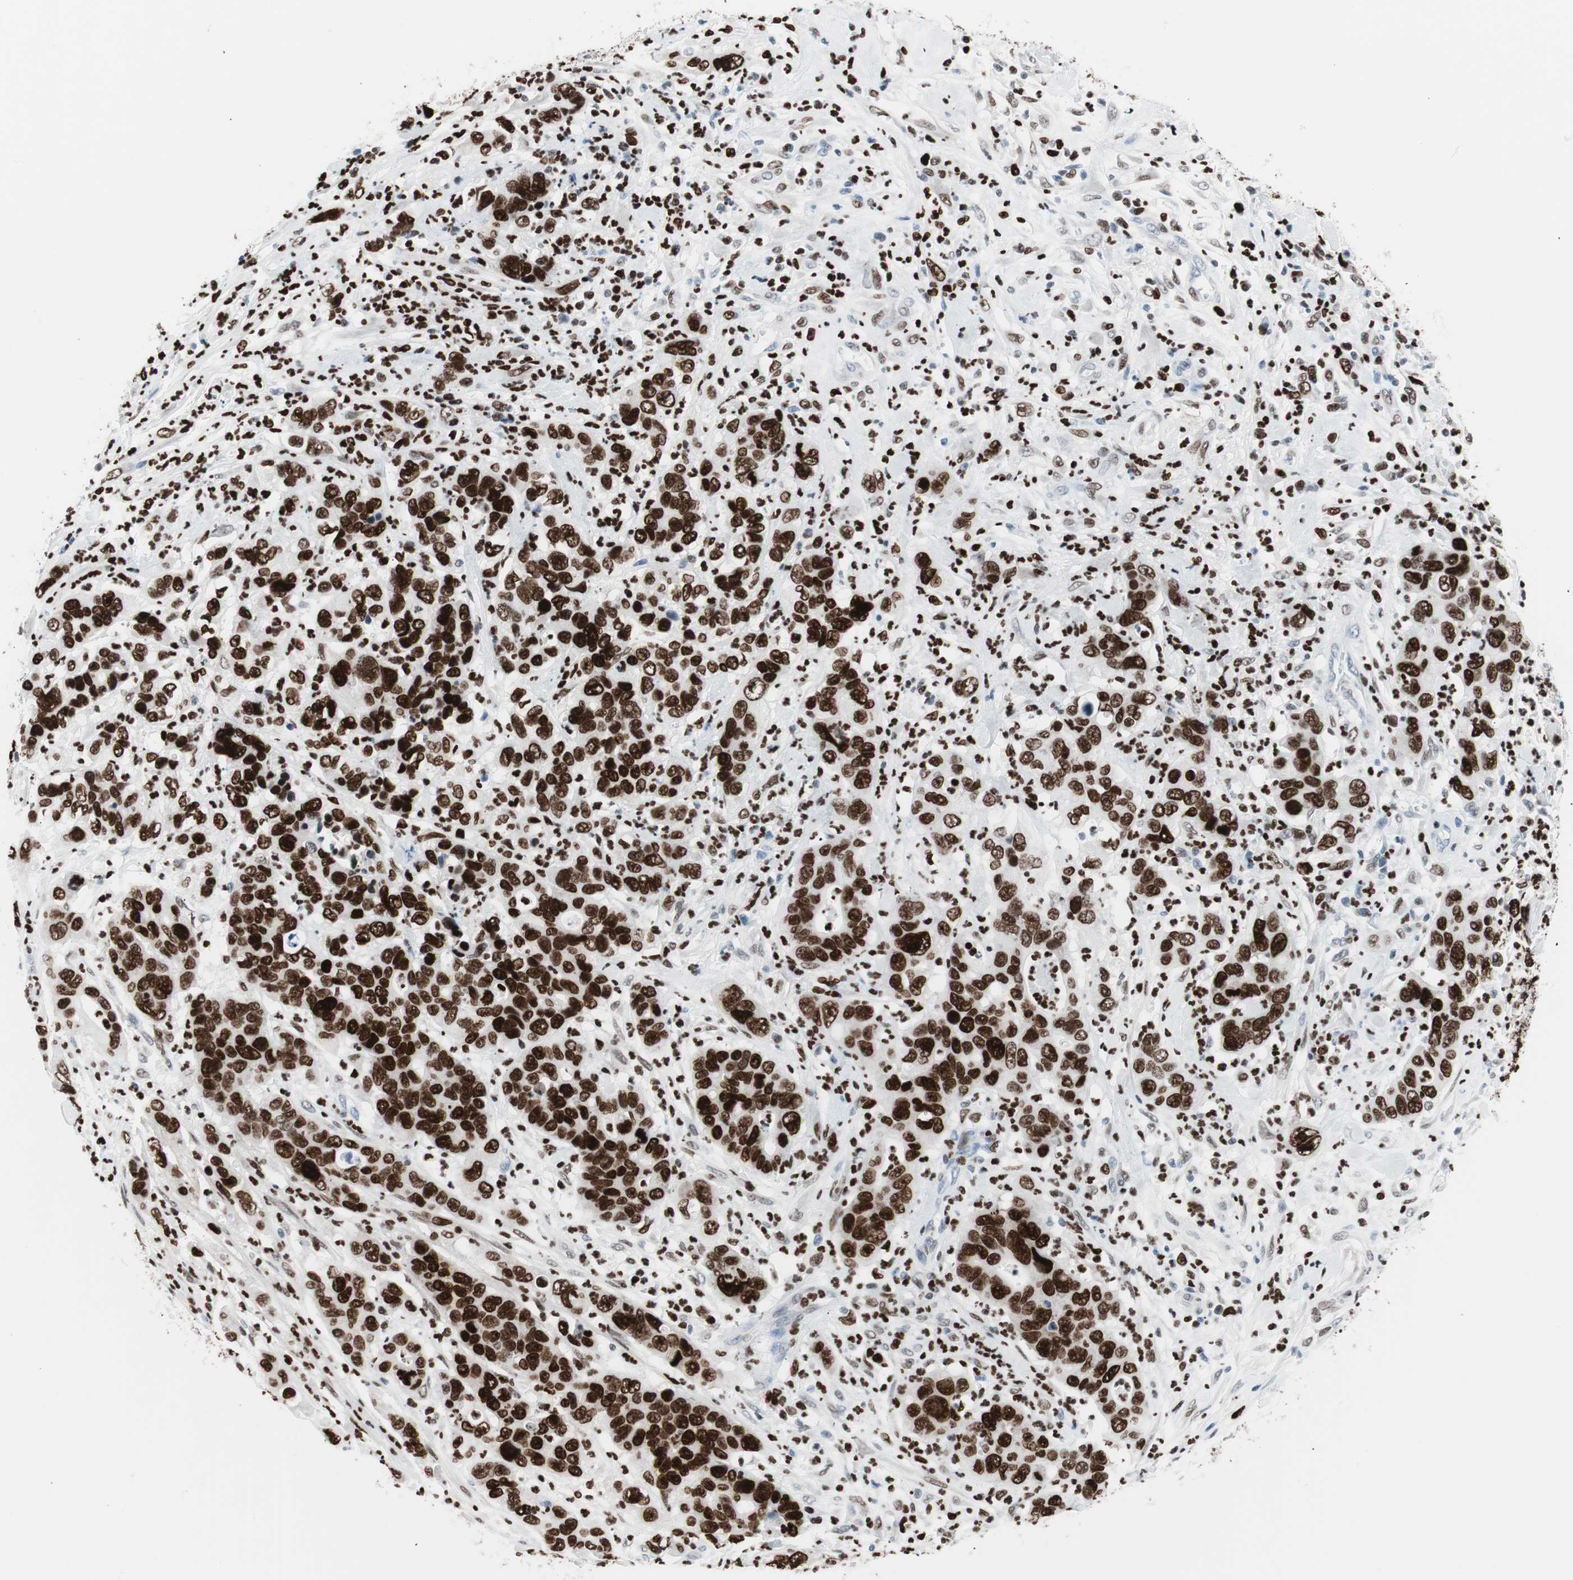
{"staining": {"intensity": "strong", "quantity": ">75%", "location": "nuclear"}, "tissue": "pancreatic cancer", "cell_type": "Tumor cells", "image_type": "cancer", "snomed": [{"axis": "morphology", "description": "Adenocarcinoma, NOS"}, {"axis": "topography", "description": "Pancreas"}], "caption": "This image reveals immunohistochemistry (IHC) staining of human pancreatic adenocarcinoma, with high strong nuclear positivity in approximately >75% of tumor cells.", "gene": "CEBPB", "patient": {"sex": "female", "age": 71}}